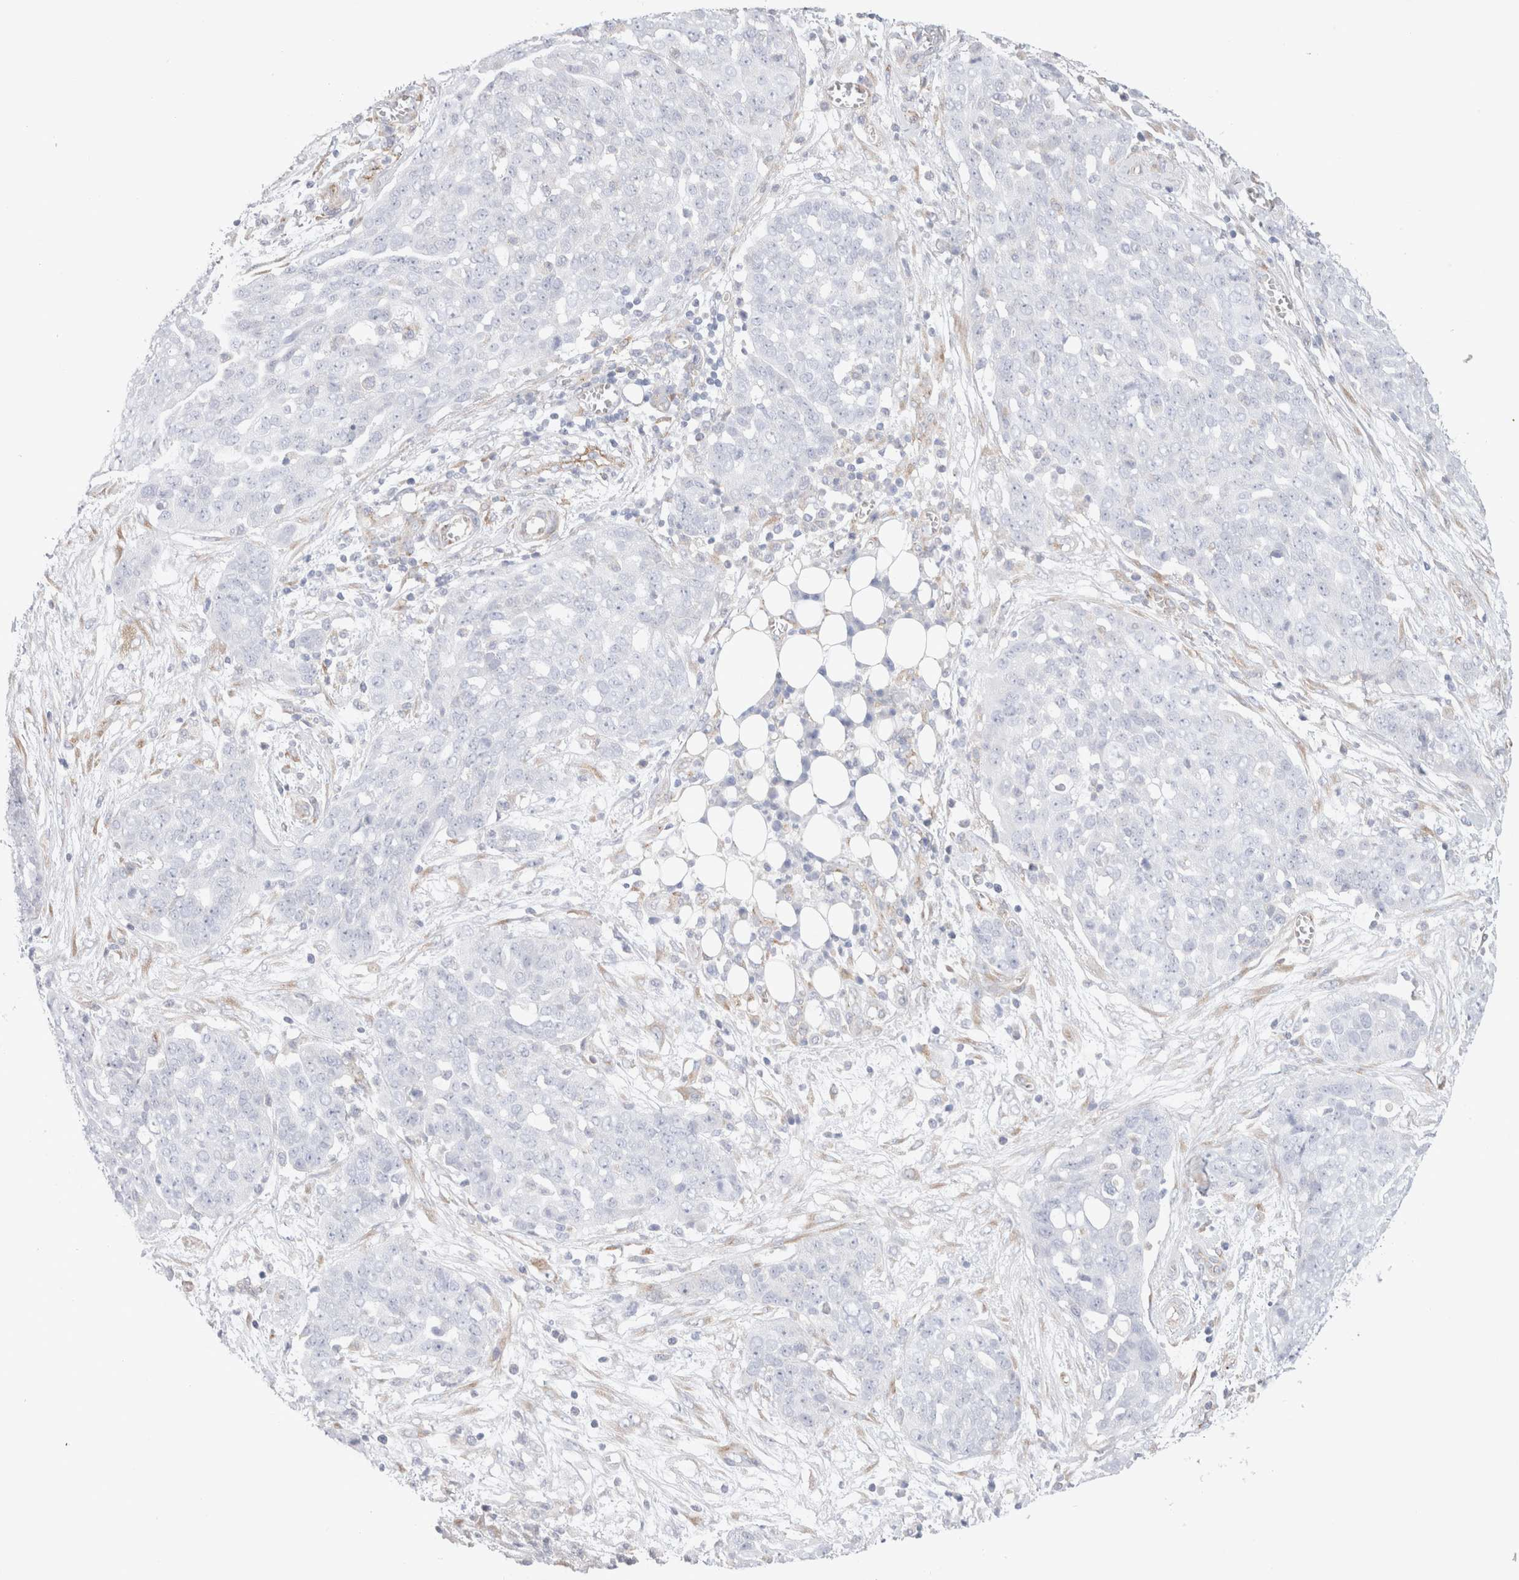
{"staining": {"intensity": "negative", "quantity": "none", "location": "none"}, "tissue": "ovarian cancer", "cell_type": "Tumor cells", "image_type": "cancer", "snomed": [{"axis": "morphology", "description": "Cystadenocarcinoma, serous, NOS"}, {"axis": "topography", "description": "Soft tissue"}, {"axis": "topography", "description": "Ovary"}], "caption": "This is an IHC photomicrograph of human ovarian serous cystadenocarcinoma. There is no expression in tumor cells.", "gene": "CNPY4", "patient": {"sex": "female", "age": 57}}